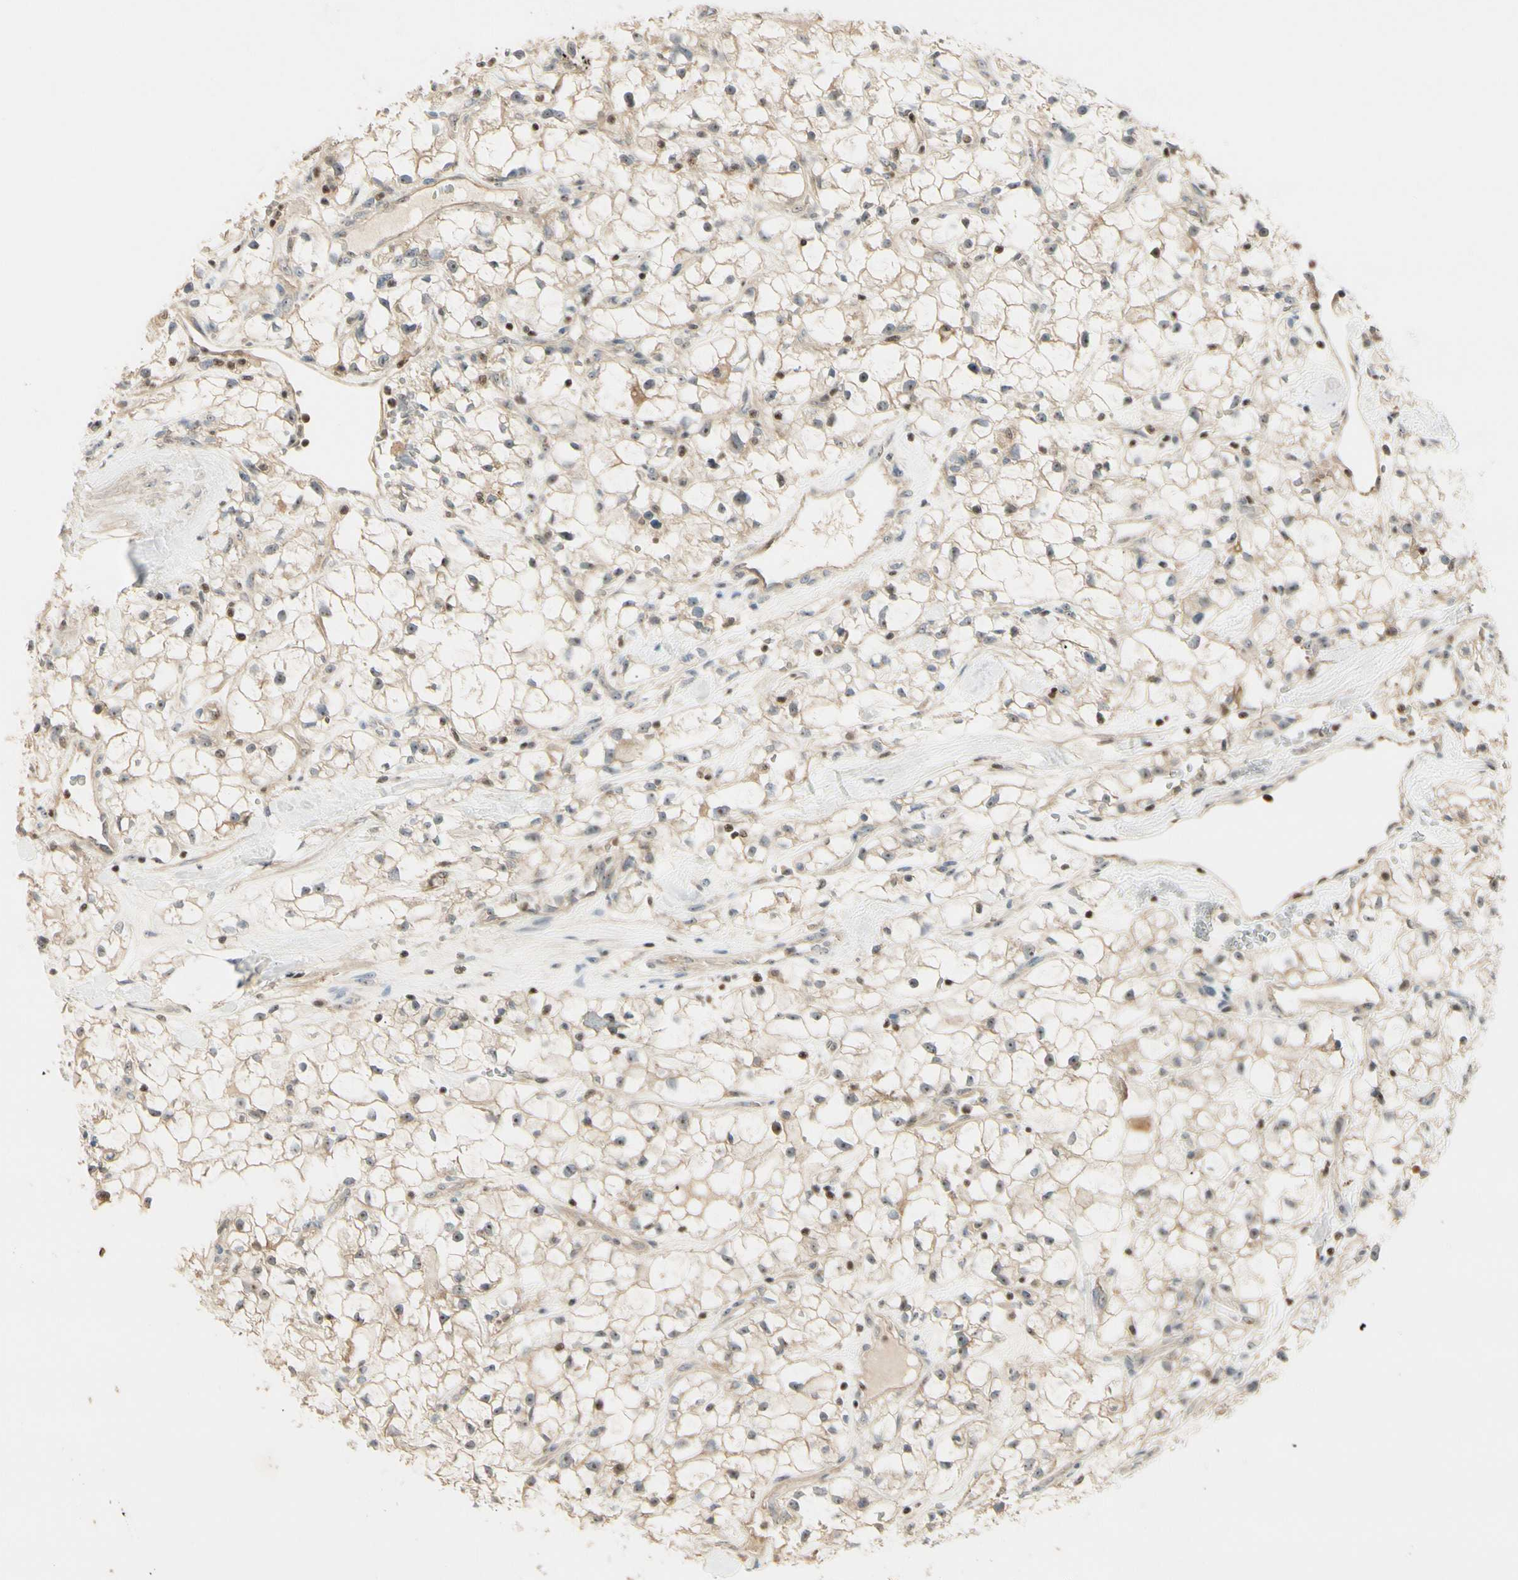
{"staining": {"intensity": "weak", "quantity": ">75%", "location": "cytoplasmic/membranous"}, "tissue": "renal cancer", "cell_type": "Tumor cells", "image_type": "cancer", "snomed": [{"axis": "morphology", "description": "Adenocarcinoma, NOS"}, {"axis": "topography", "description": "Kidney"}], "caption": "About >75% of tumor cells in human renal cancer (adenocarcinoma) show weak cytoplasmic/membranous protein positivity as visualized by brown immunohistochemical staining.", "gene": "NFYA", "patient": {"sex": "female", "age": 60}}